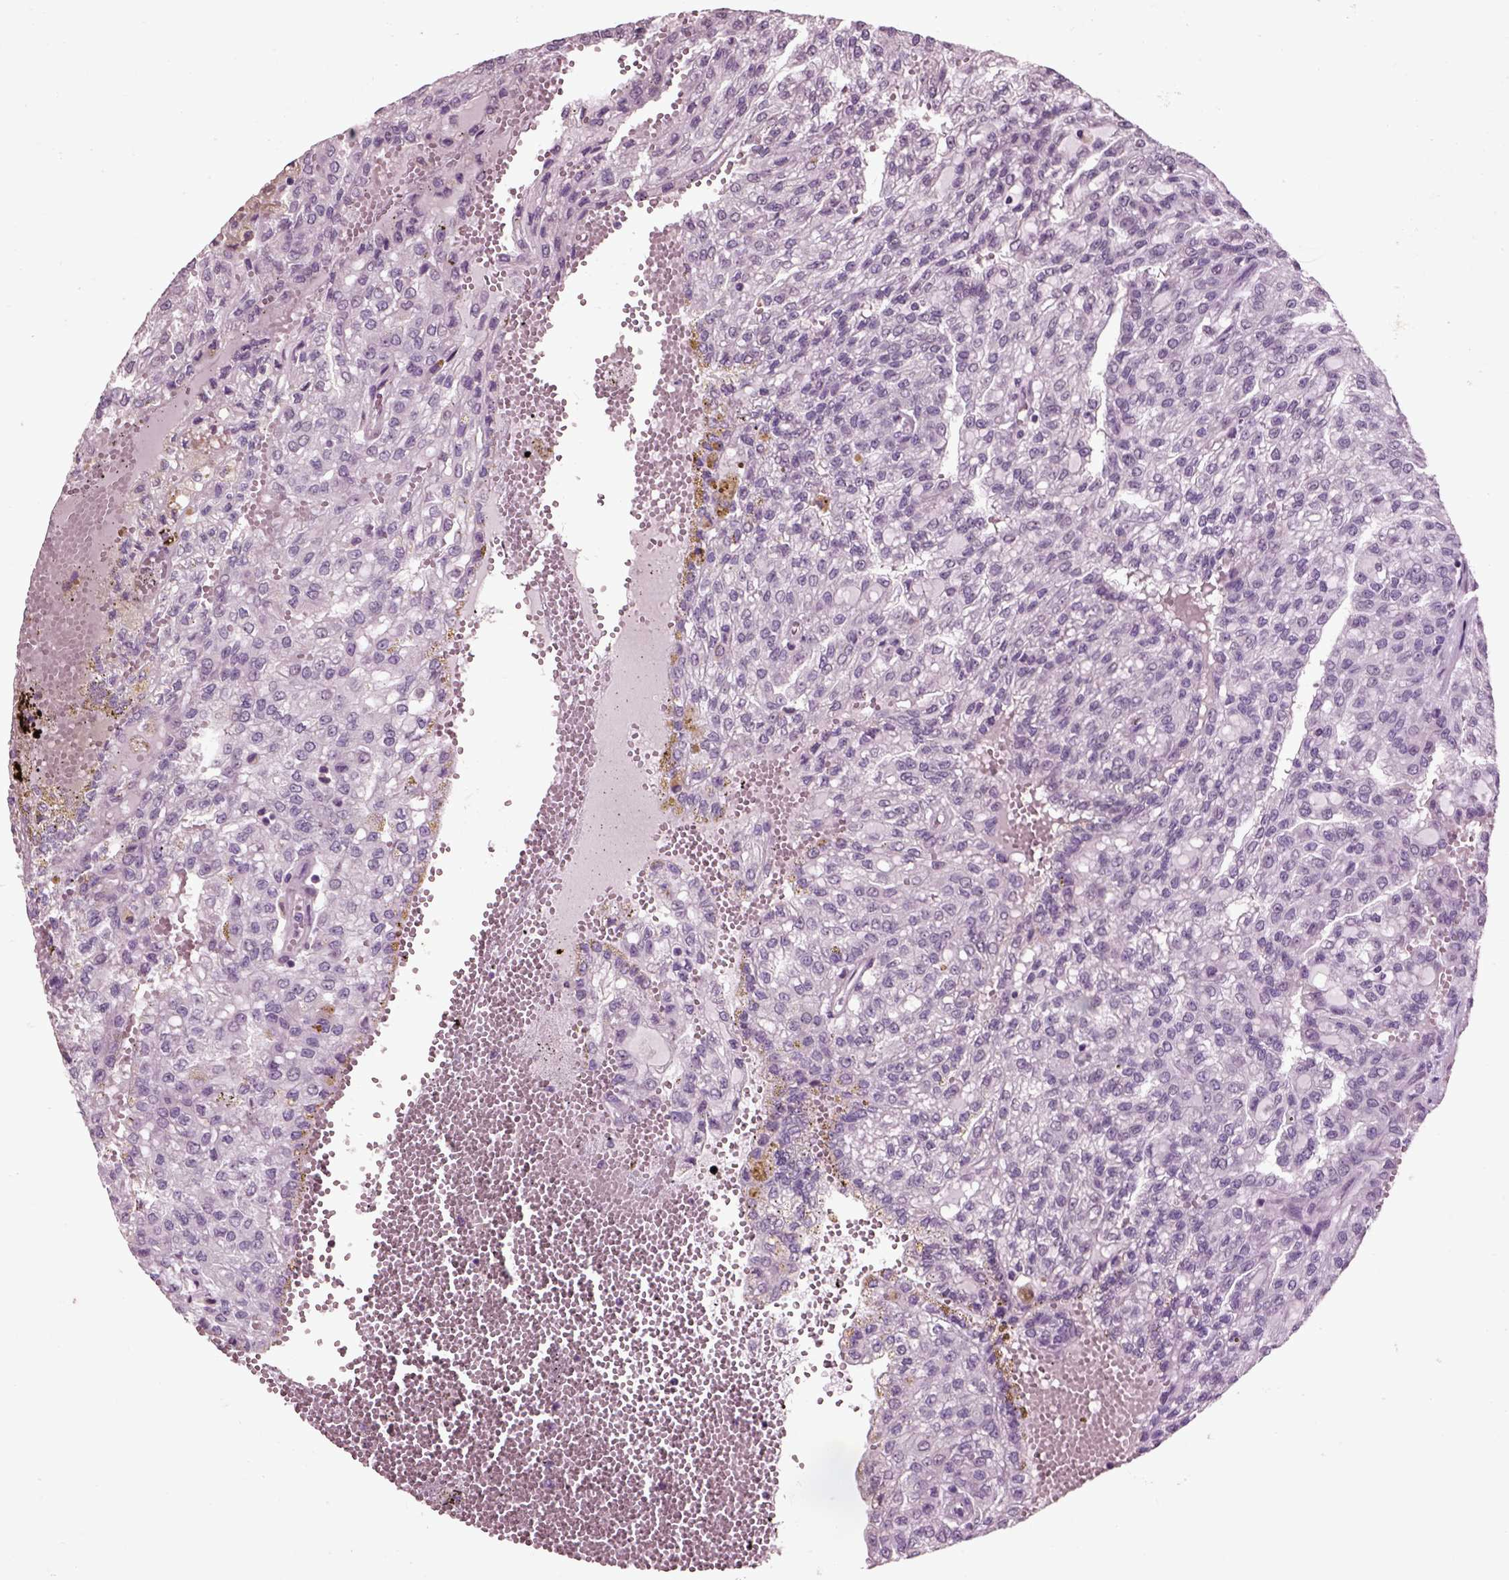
{"staining": {"intensity": "negative", "quantity": "none", "location": "none"}, "tissue": "renal cancer", "cell_type": "Tumor cells", "image_type": "cancer", "snomed": [{"axis": "morphology", "description": "Adenocarcinoma, NOS"}, {"axis": "topography", "description": "Kidney"}], "caption": "Renal adenocarcinoma was stained to show a protein in brown. There is no significant positivity in tumor cells.", "gene": "CHGB", "patient": {"sex": "male", "age": 63}}